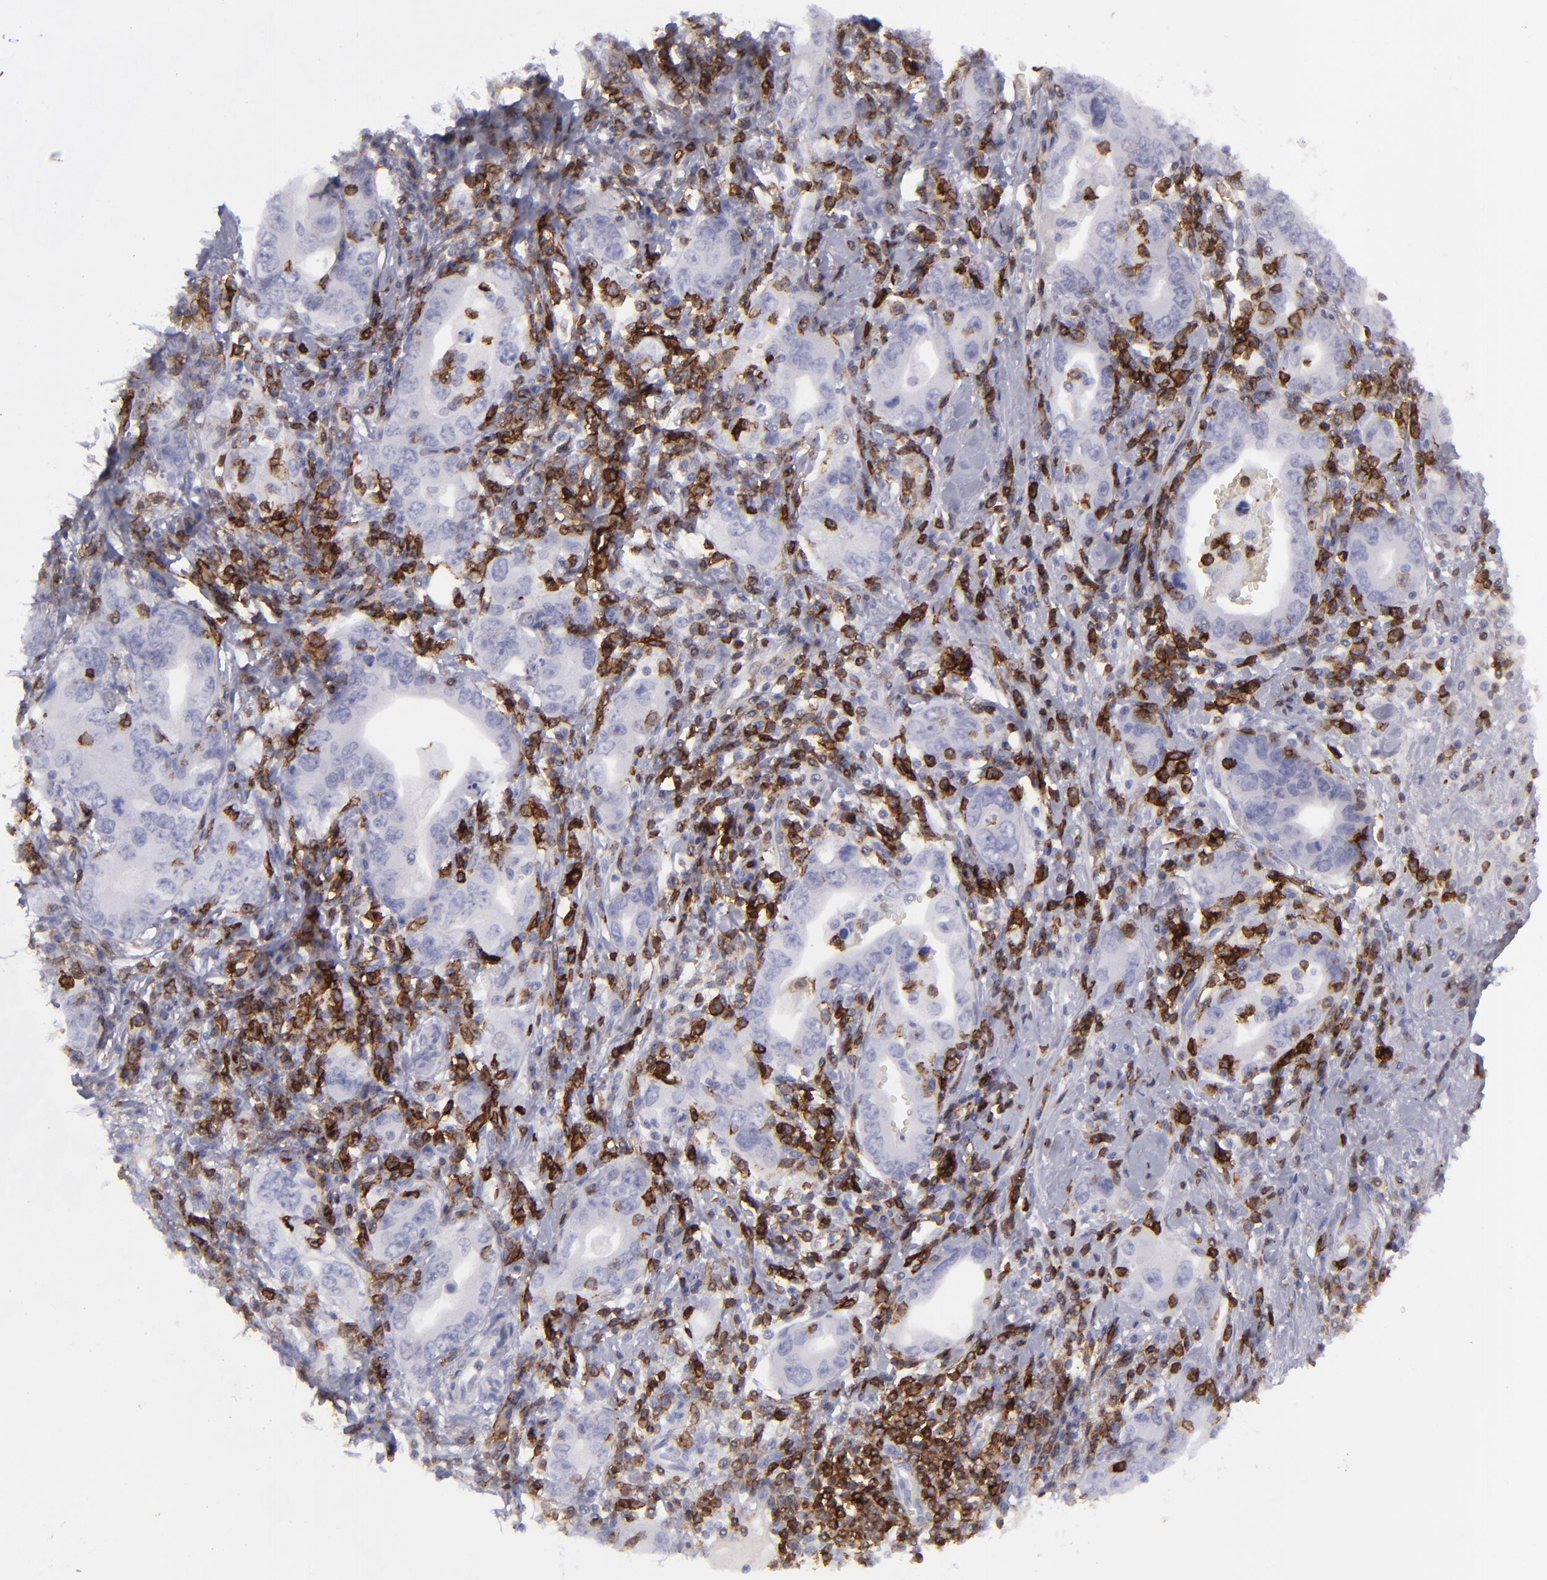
{"staining": {"intensity": "negative", "quantity": "none", "location": "none"}, "tissue": "stomach cancer", "cell_type": "Tumor cells", "image_type": "cancer", "snomed": [{"axis": "morphology", "description": "Adenocarcinoma, NOS"}, {"axis": "topography", "description": "Stomach, lower"}], "caption": "DAB immunohistochemical staining of human stomach cancer displays no significant staining in tumor cells.", "gene": "CD27", "patient": {"sex": "female", "age": 93}}